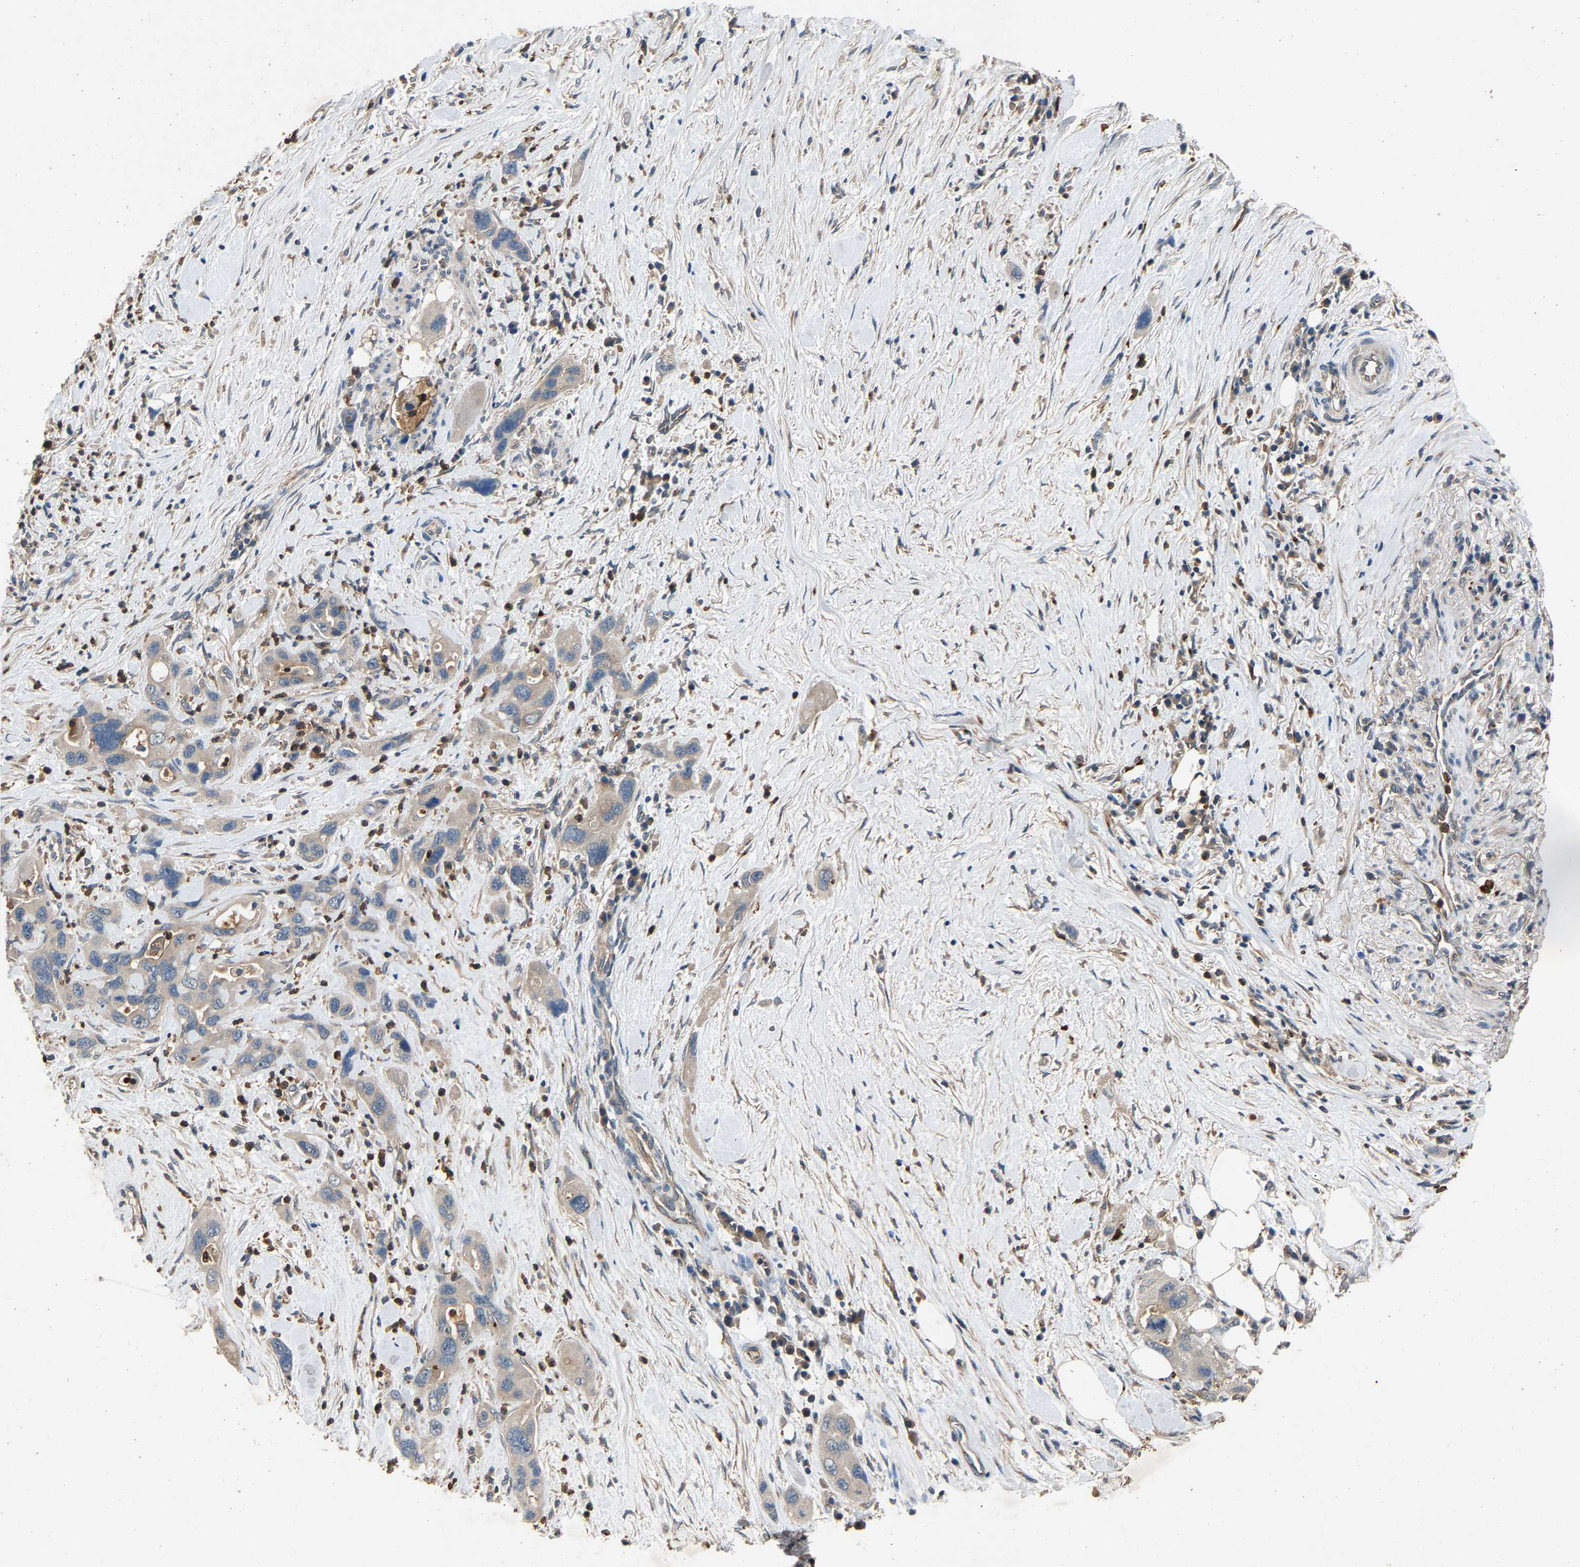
{"staining": {"intensity": "weak", "quantity": "<25%", "location": "cytoplasmic/membranous"}, "tissue": "pancreatic cancer", "cell_type": "Tumor cells", "image_type": "cancer", "snomed": [{"axis": "morphology", "description": "Adenocarcinoma, NOS"}, {"axis": "topography", "description": "Pancreas"}], "caption": "Pancreatic cancer was stained to show a protein in brown. There is no significant staining in tumor cells.", "gene": "PPID", "patient": {"sex": "female", "age": 70}}